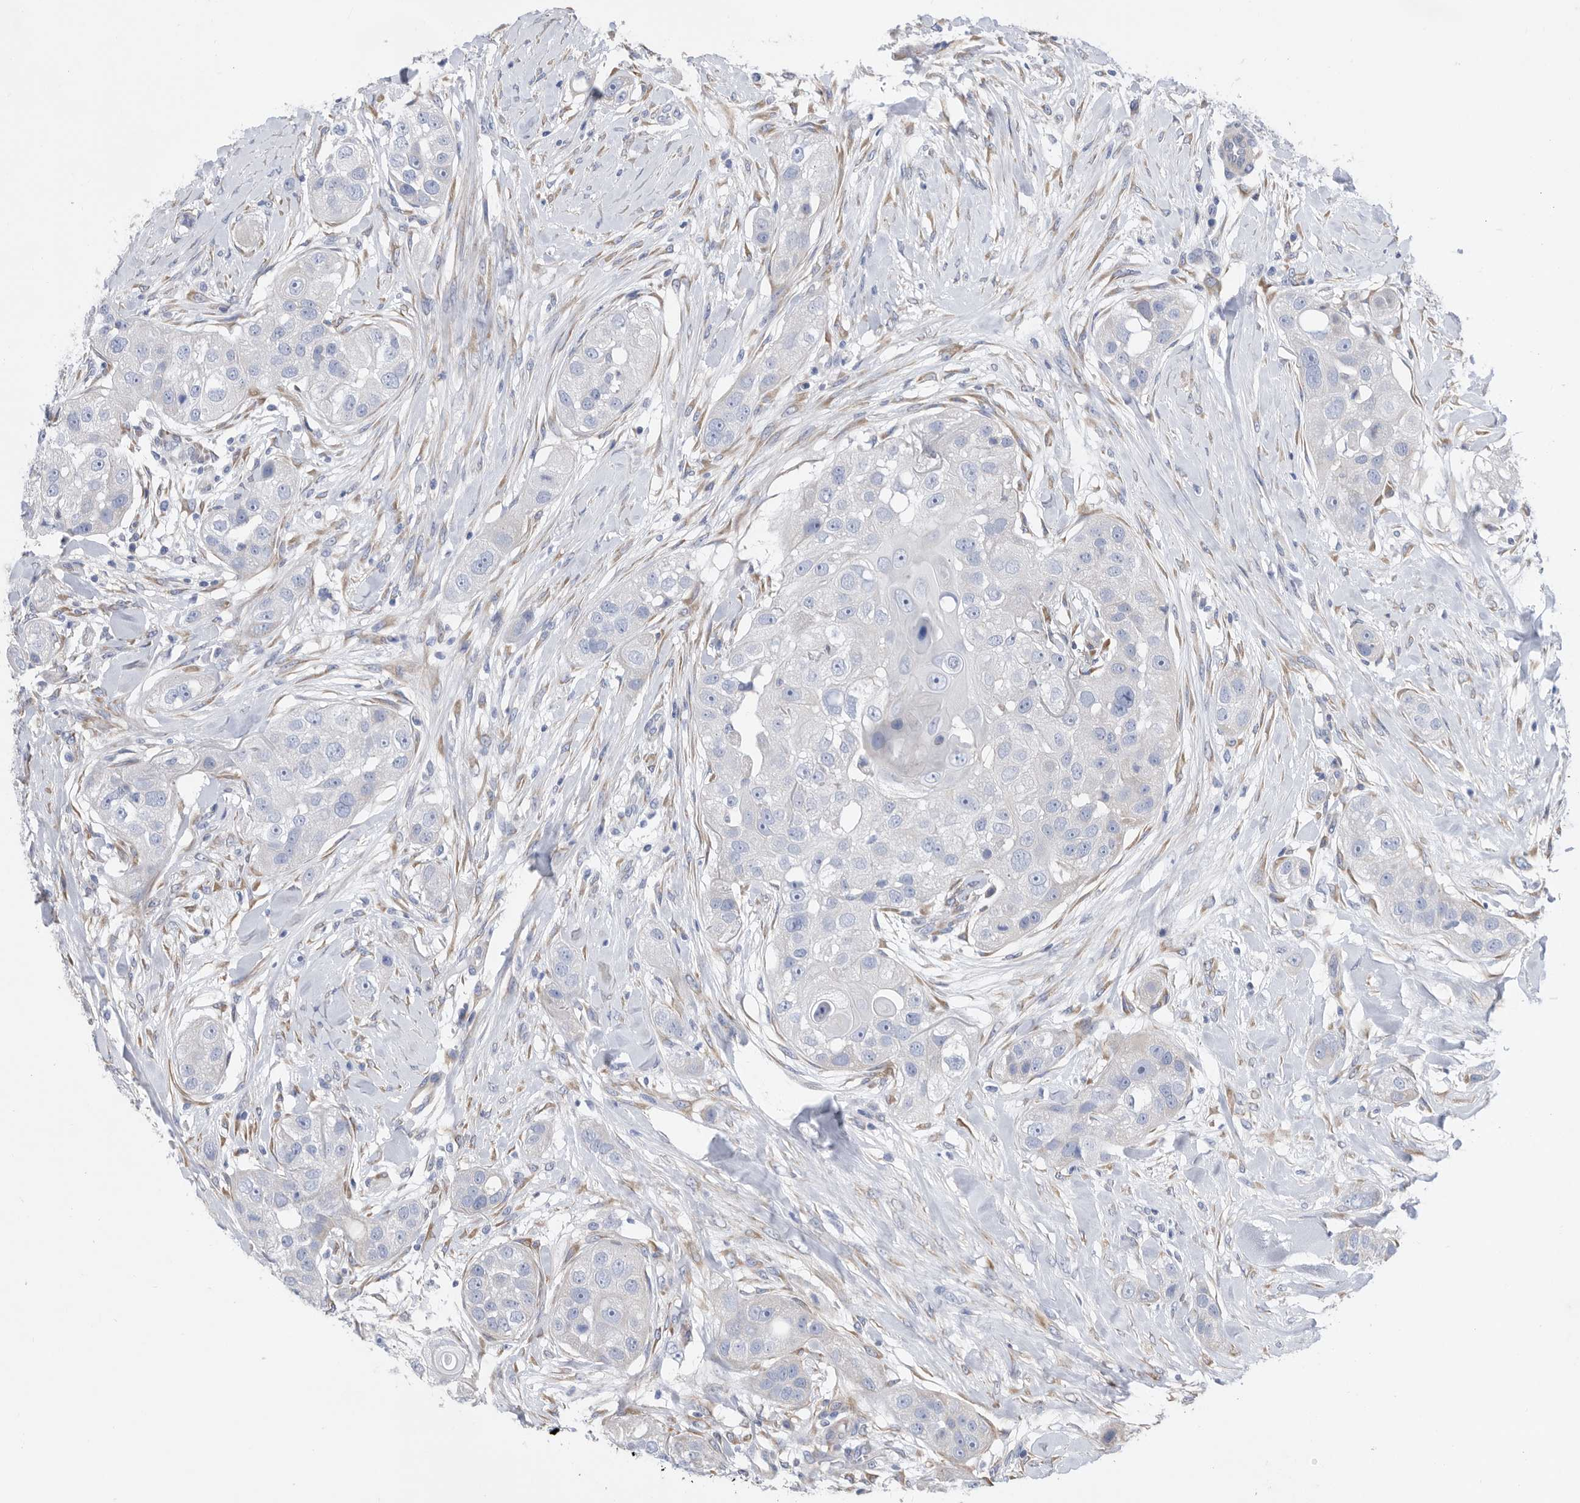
{"staining": {"intensity": "negative", "quantity": "none", "location": "none"}, "tissue": "head and neck cancer", "cell_type": "Tumor cells", "image_type": "cancer", "snomed": [{"axis": "morphology", "description": "Normal tissue, NOS"}, {"axis": "morphology", "description": "Squamous cell carcinoma, NOS"}, {"axis": "topography", "description": "Skeletal muscle"}, {"axis": "topography", "description": "Head-Neck"}], "caption": "Tumor cells show no significant staining in squamous cell carcinoma (head and neck). (DAB IHC with hematoxylin counter stain).", "gene": "ATP13A3", "patient": {"sex": "male", "age": 51}}